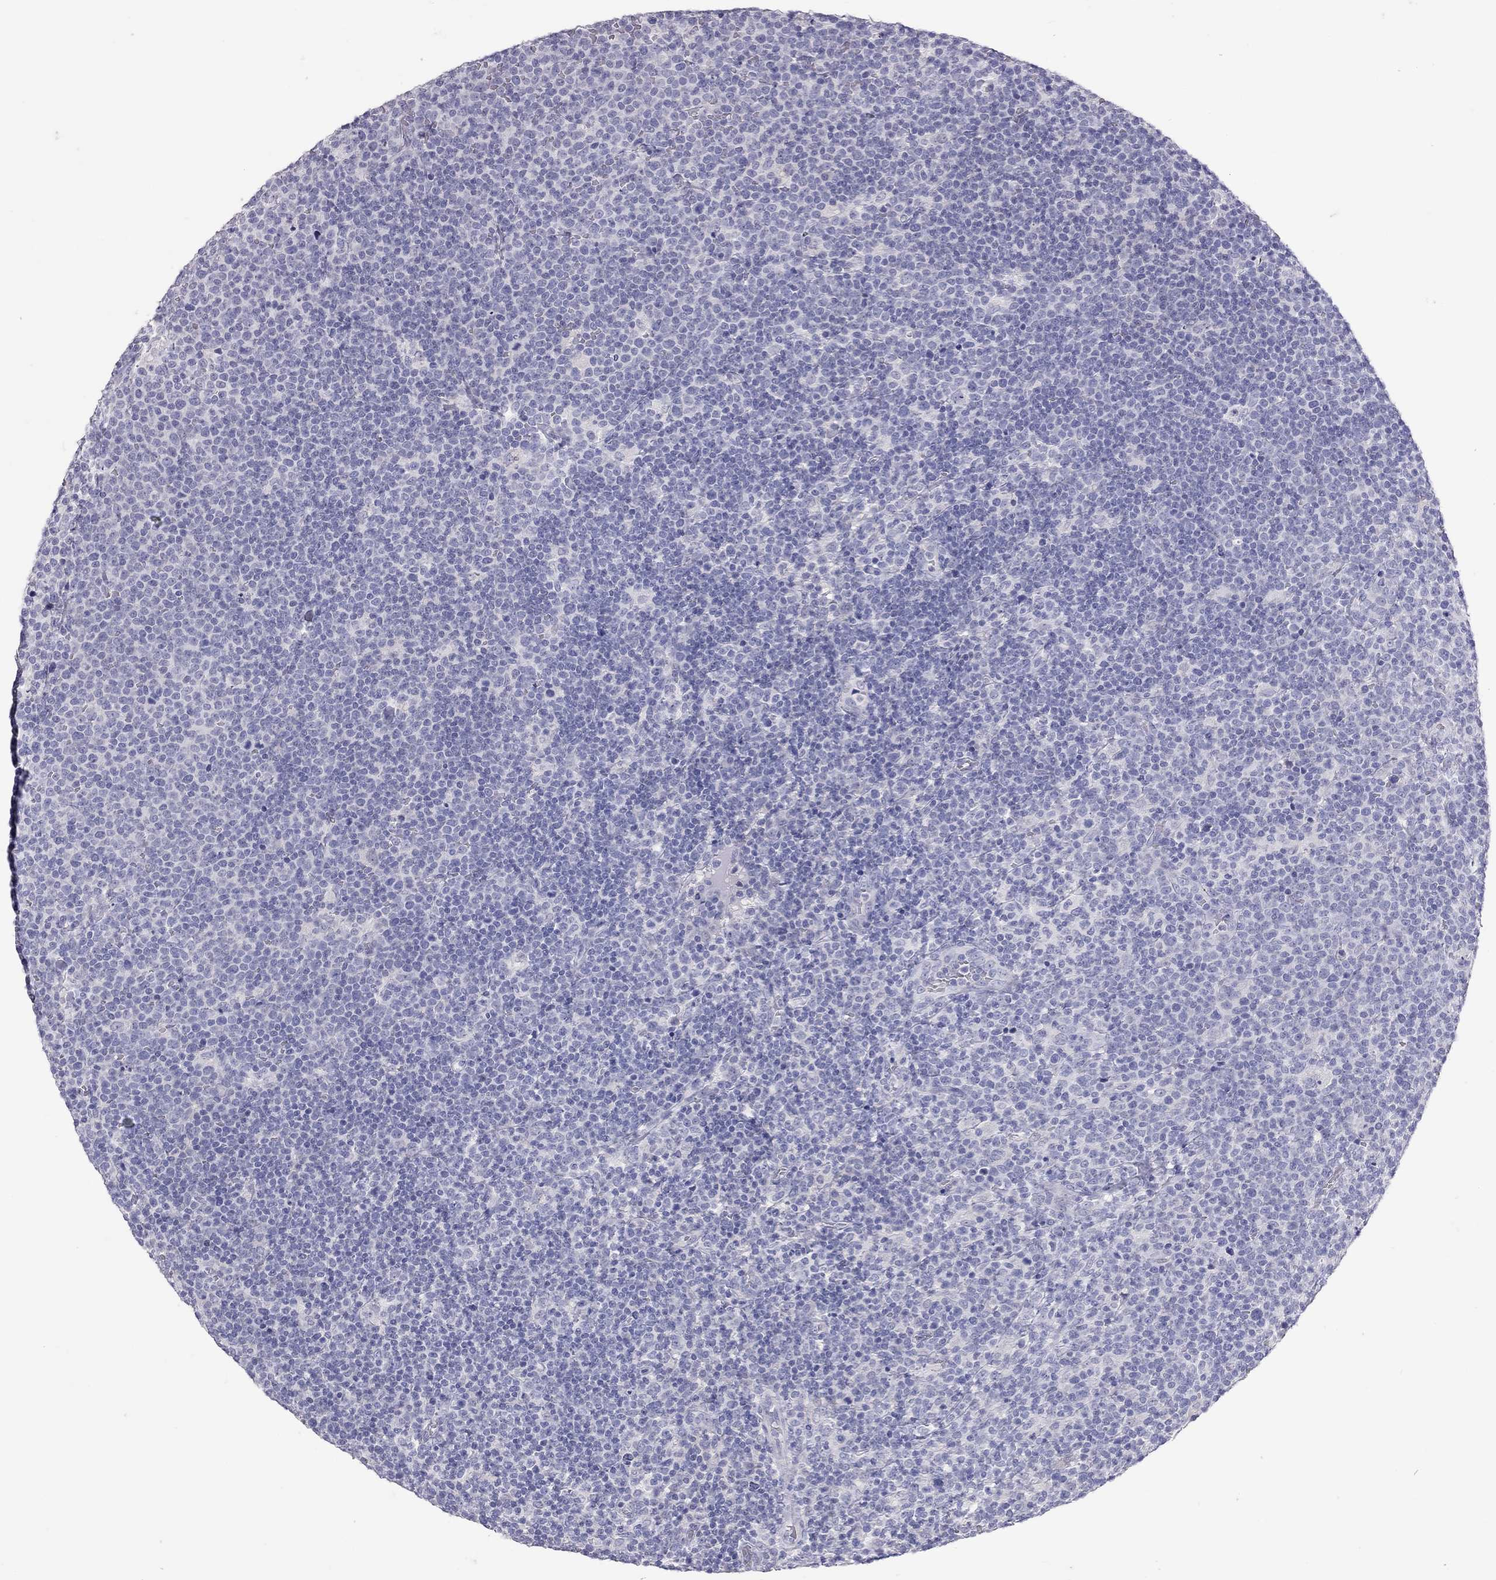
{"staining": {"intensity": "negative", "quantity": "none", "location": "none"}, "tissue": "lymphoma", "cell_type": "Tumor cells", "image_type": "cancer", "snomed": [{"axis": "morphology", "description": "Malignant lymphoma, non-Hodgkin's type, High grade"}, {"axis": "topography", "description": "Lymph node"}], "caption": "There is no significant staining in tumor cells of malignant lymphoma, non-Hodgkin's type (high-grade). (DAB (3,3'-diaminobenzidine) immunohistochemistry (IHC), high magnification).", "gene": "MUC16", "patient": {"sex": "male", "age": 61}}